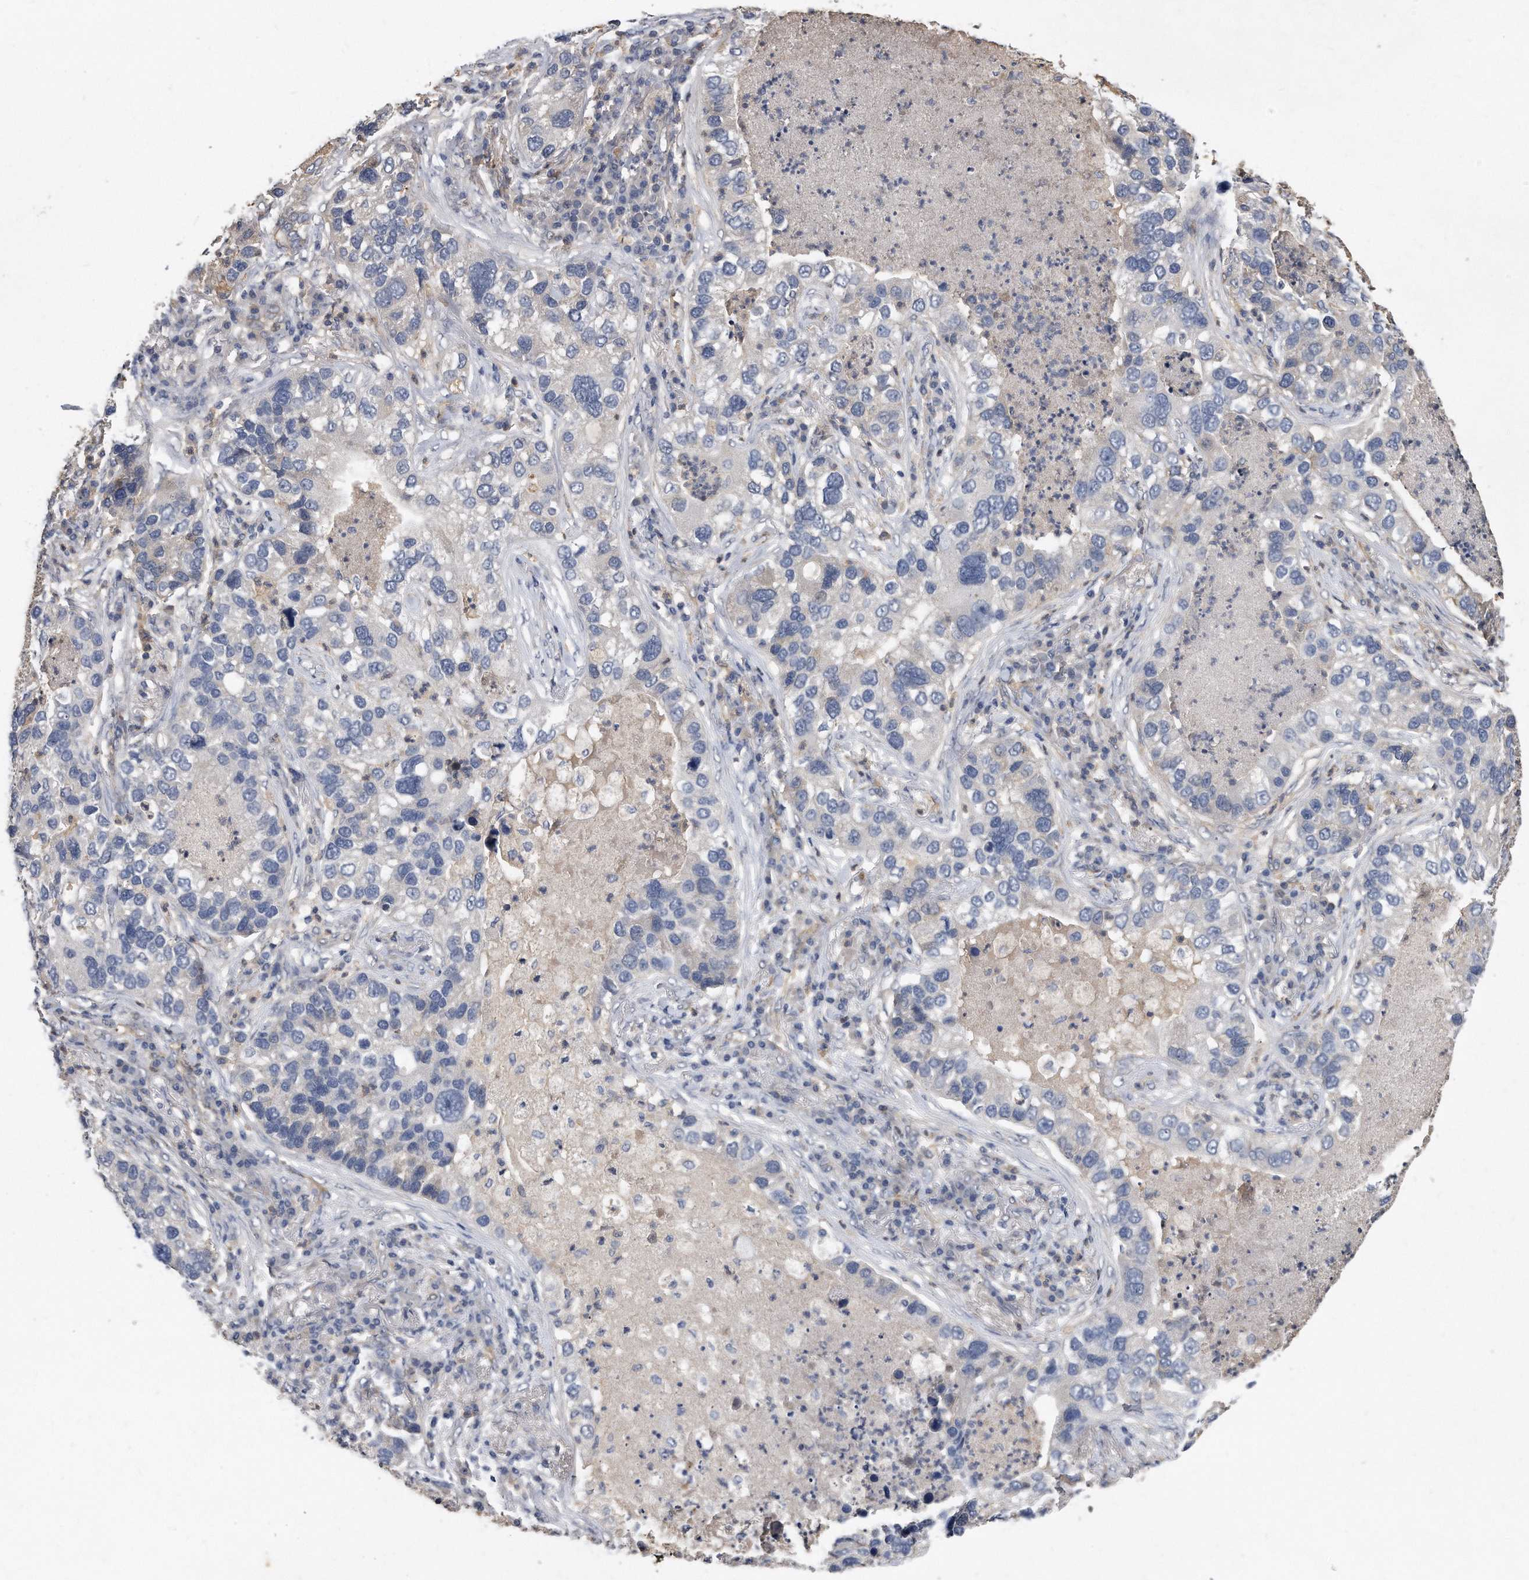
{"staining": {"intensity": "negative", "quantity": "none", "location": "none"}, "tissue": "lung cancer", "cell_type": "Tumor cells", "image_type": "cancer", "snomed": [{"axis": "morphology", "description": "Normal tissue, NOS"}, {"axis": "morphology", "description": "Adenocarcinoma, NOS"}, {"axis": "topography", "description": "Bronchus"}, {"axis": "topography", "description": "Lung"}], "caption": "Tumor cells show no significant expression in lung cancer (adenocarcinoma).", "gene": "HOMER3", "patient": {"sex": "male", "age": 54}}